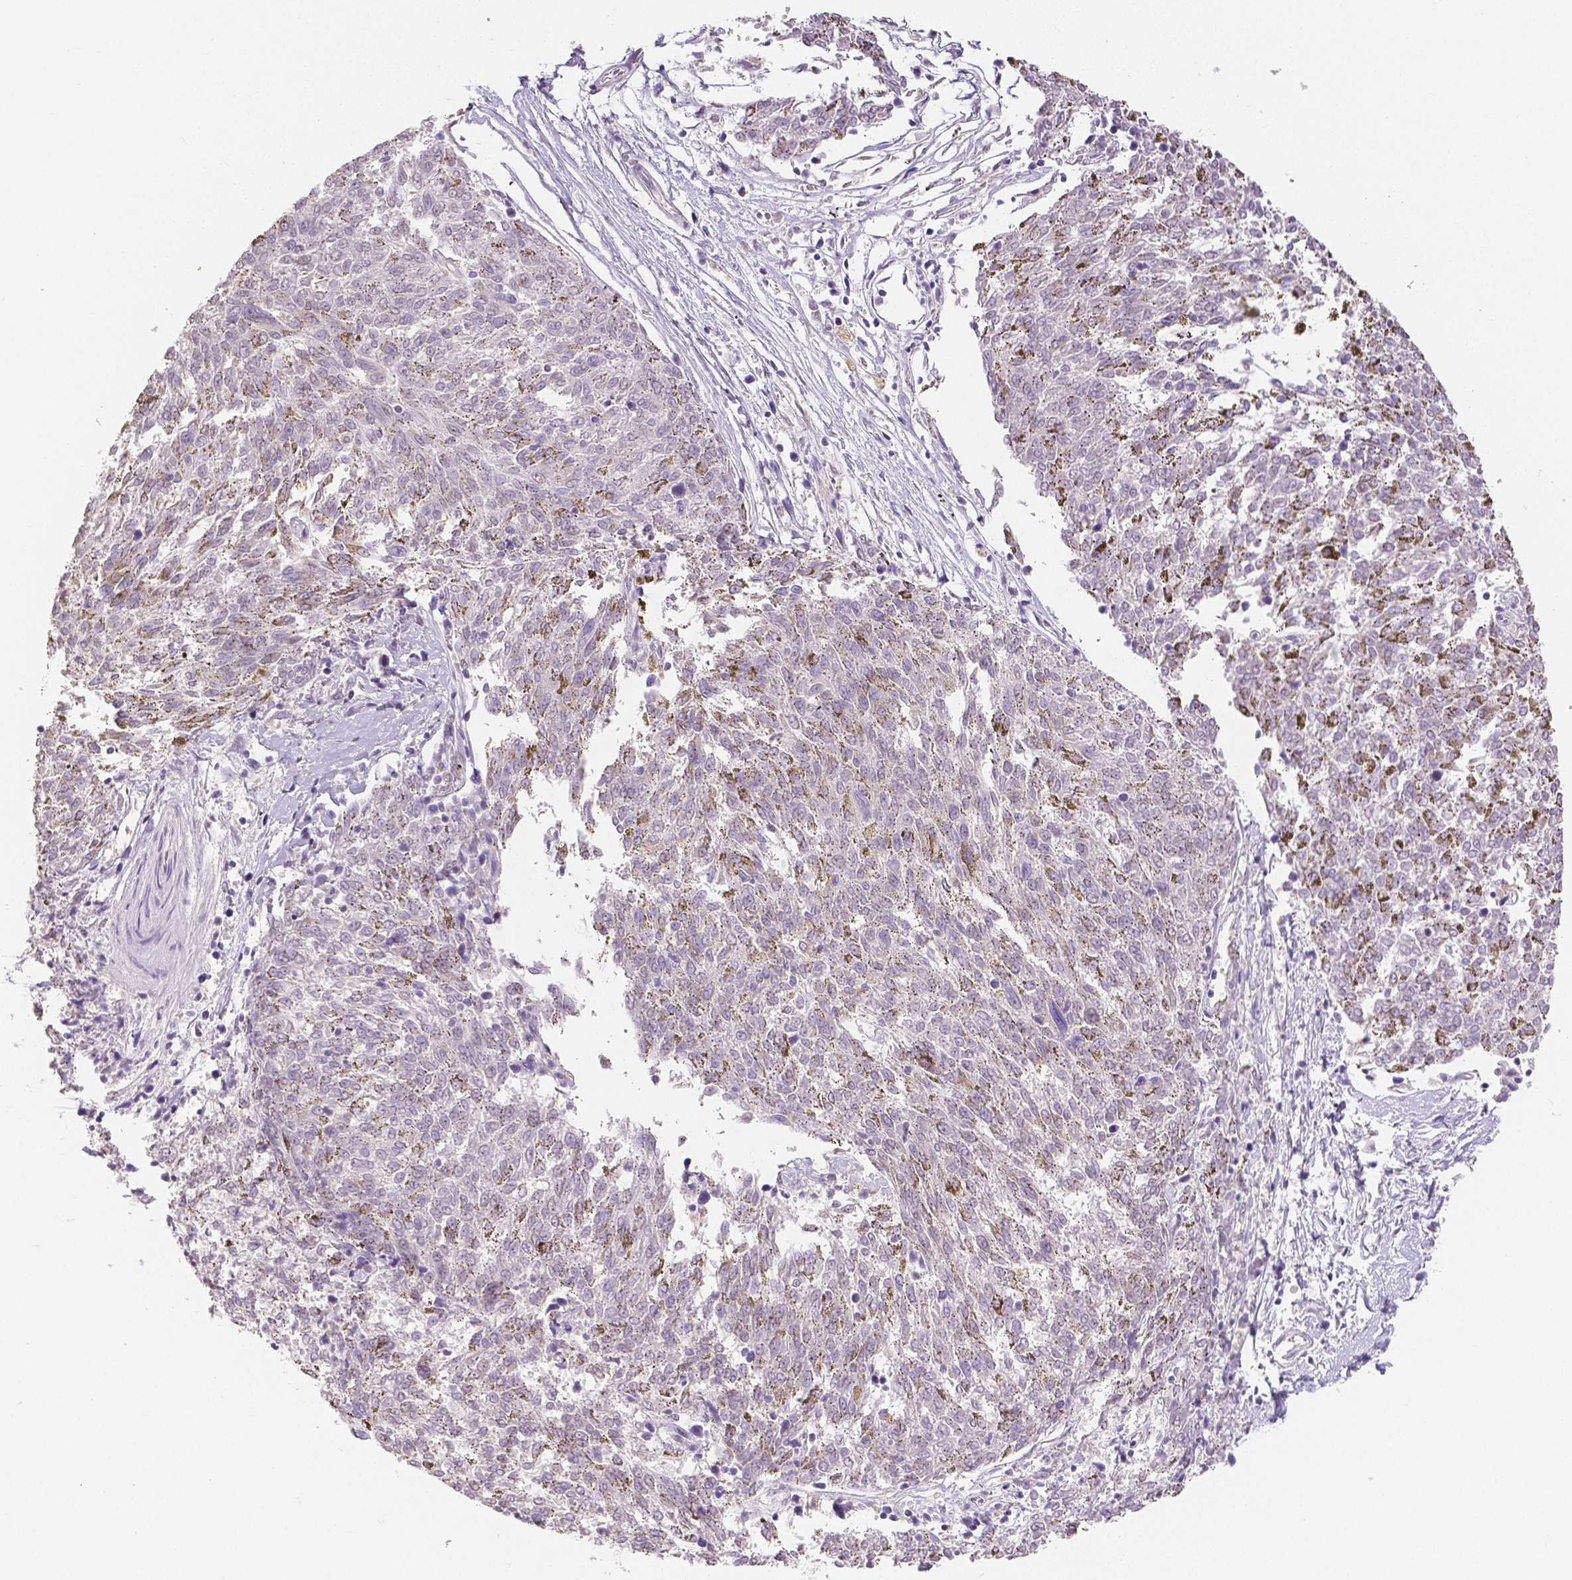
{"staining": {"intensity": "negative", "quantity": "none", "location": "none"}, "tissue": "melanoma", "cell_type": "Tumor cells", "image_type": "cancer", "snomed": [{"axis": "morphology", "description": "Malignant melanoma, NOS"}, {"axis": "topography", "description": "Skin"}], "caption": "Tumor cells are negative for protein expression in human melanoma.", "gene": "OCLN", "patient": {"sex": "female", "age": 72}}